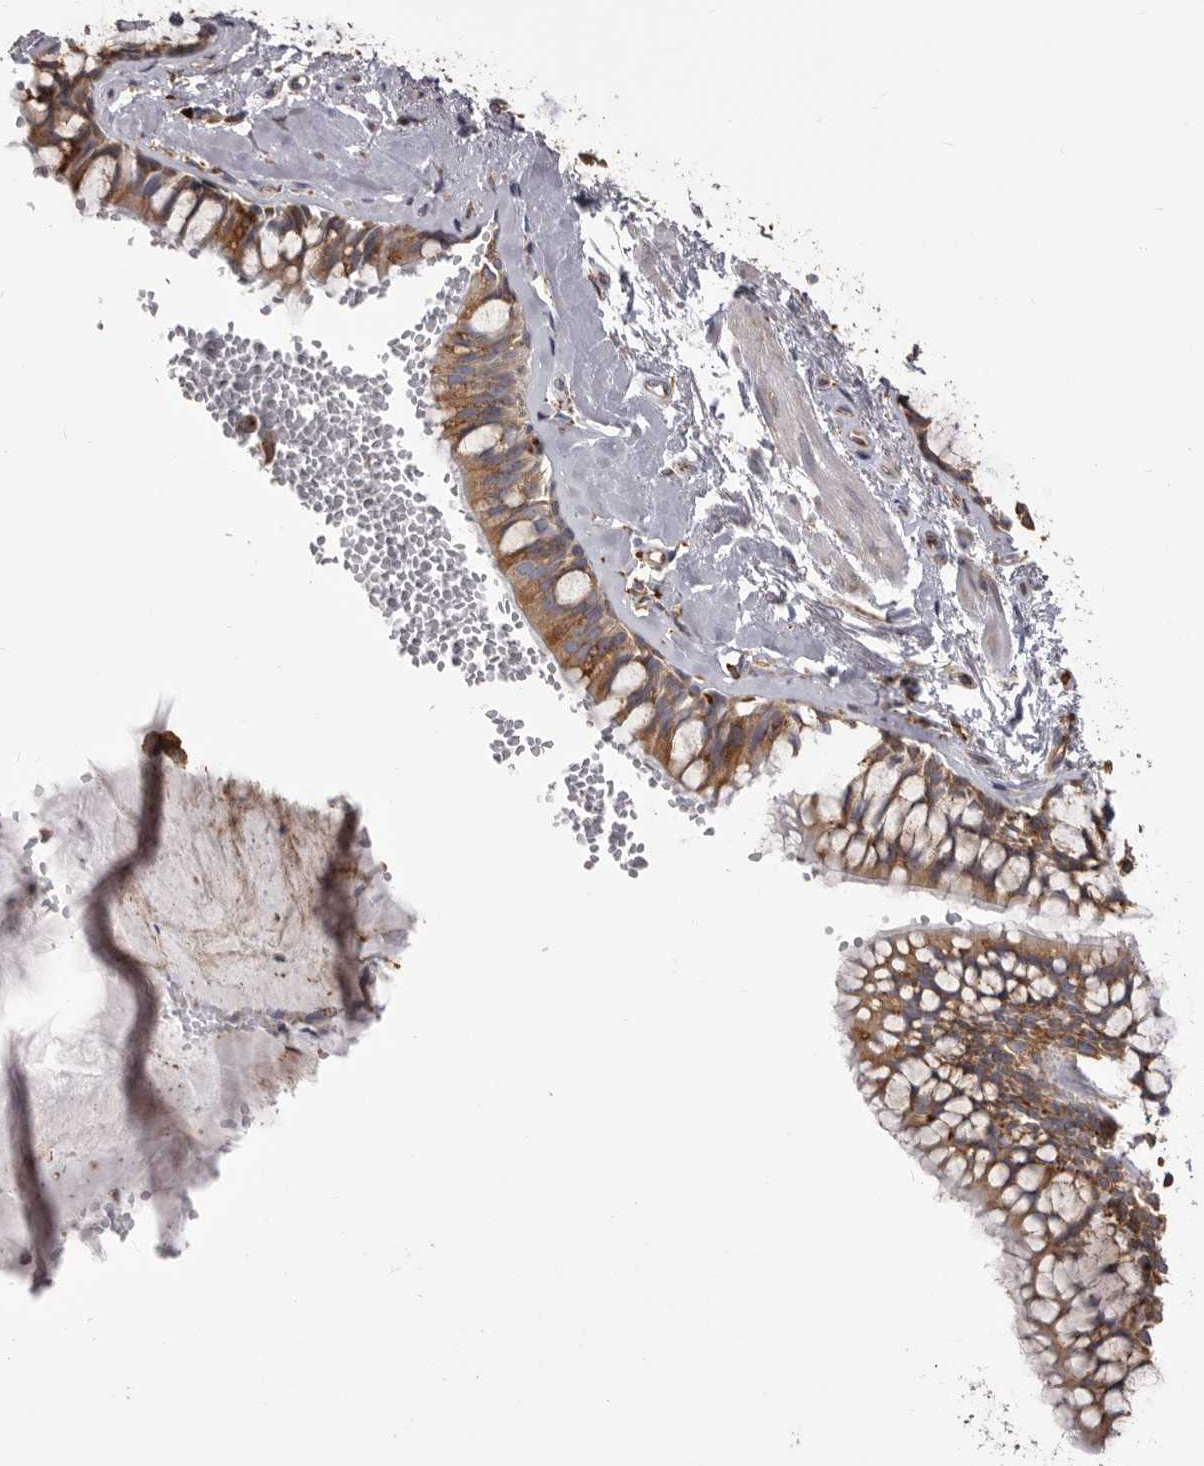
{"staining": {"intensity": "moderate", "quantity": ">75%", "location": "cytoplasmic/membranous"}, "tissue": "bronchus", "cell_type": "Respiratory epithelial cells", "image_type": "normal", "snomed": [{"axis": "morphology", "description": "Normal tissue, NOS"}, {"axis": "topography", "description": "Cartilage tissue"}, {"axis": "topography", "description": "Bronchus"}], "caption": "Respiratory epithelial cells exhibit moderate cytoplasmic/membranous expression in approximately >75% of cells in normal bronchus.", "gene": "QRSL1", "patient": {"sex": "female", "age": 73}}